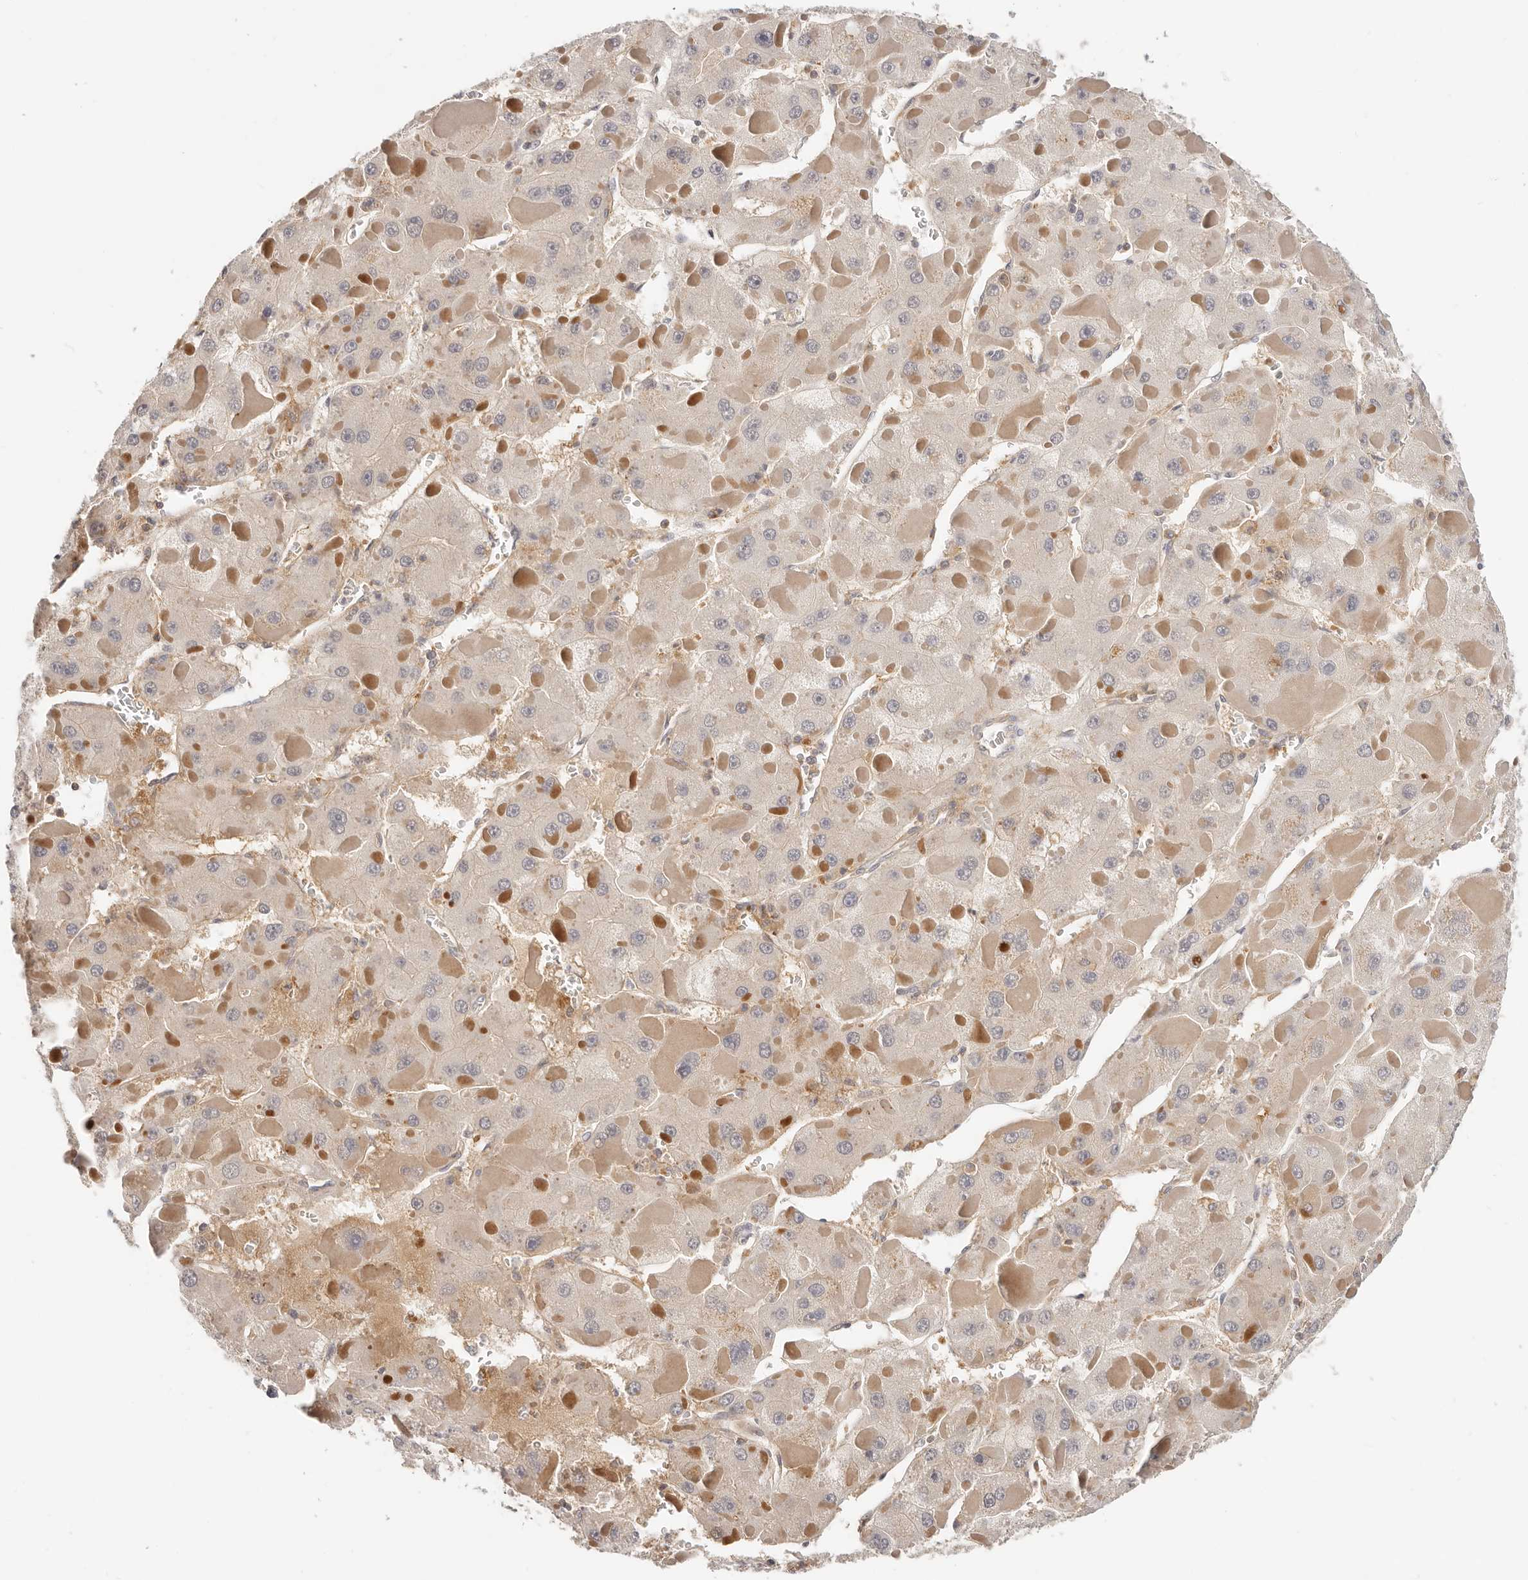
{"staining": {"intensity": "weak", "quantity": "25%-75%", "location": "cytoplasmic/membranous"}, "tissue": "liver cancer", "cell_type": "Tumor cells", "image_type": "cancer", "snomed": [{"axis": "morphology", "description": "Carcinoma, Hepatocellular, NOS"}, {"axis": "topography", "description": "Liver"}], "caption": "Protein analysis of liver cancer (hepatocellular carcinoma) tissue exhibits weak cytoplasmic/membranous expression in approximately 25%-75% of tumor cells.", "gene": "DTNBP1", "patient": {"sex": "female", "age": 73}}